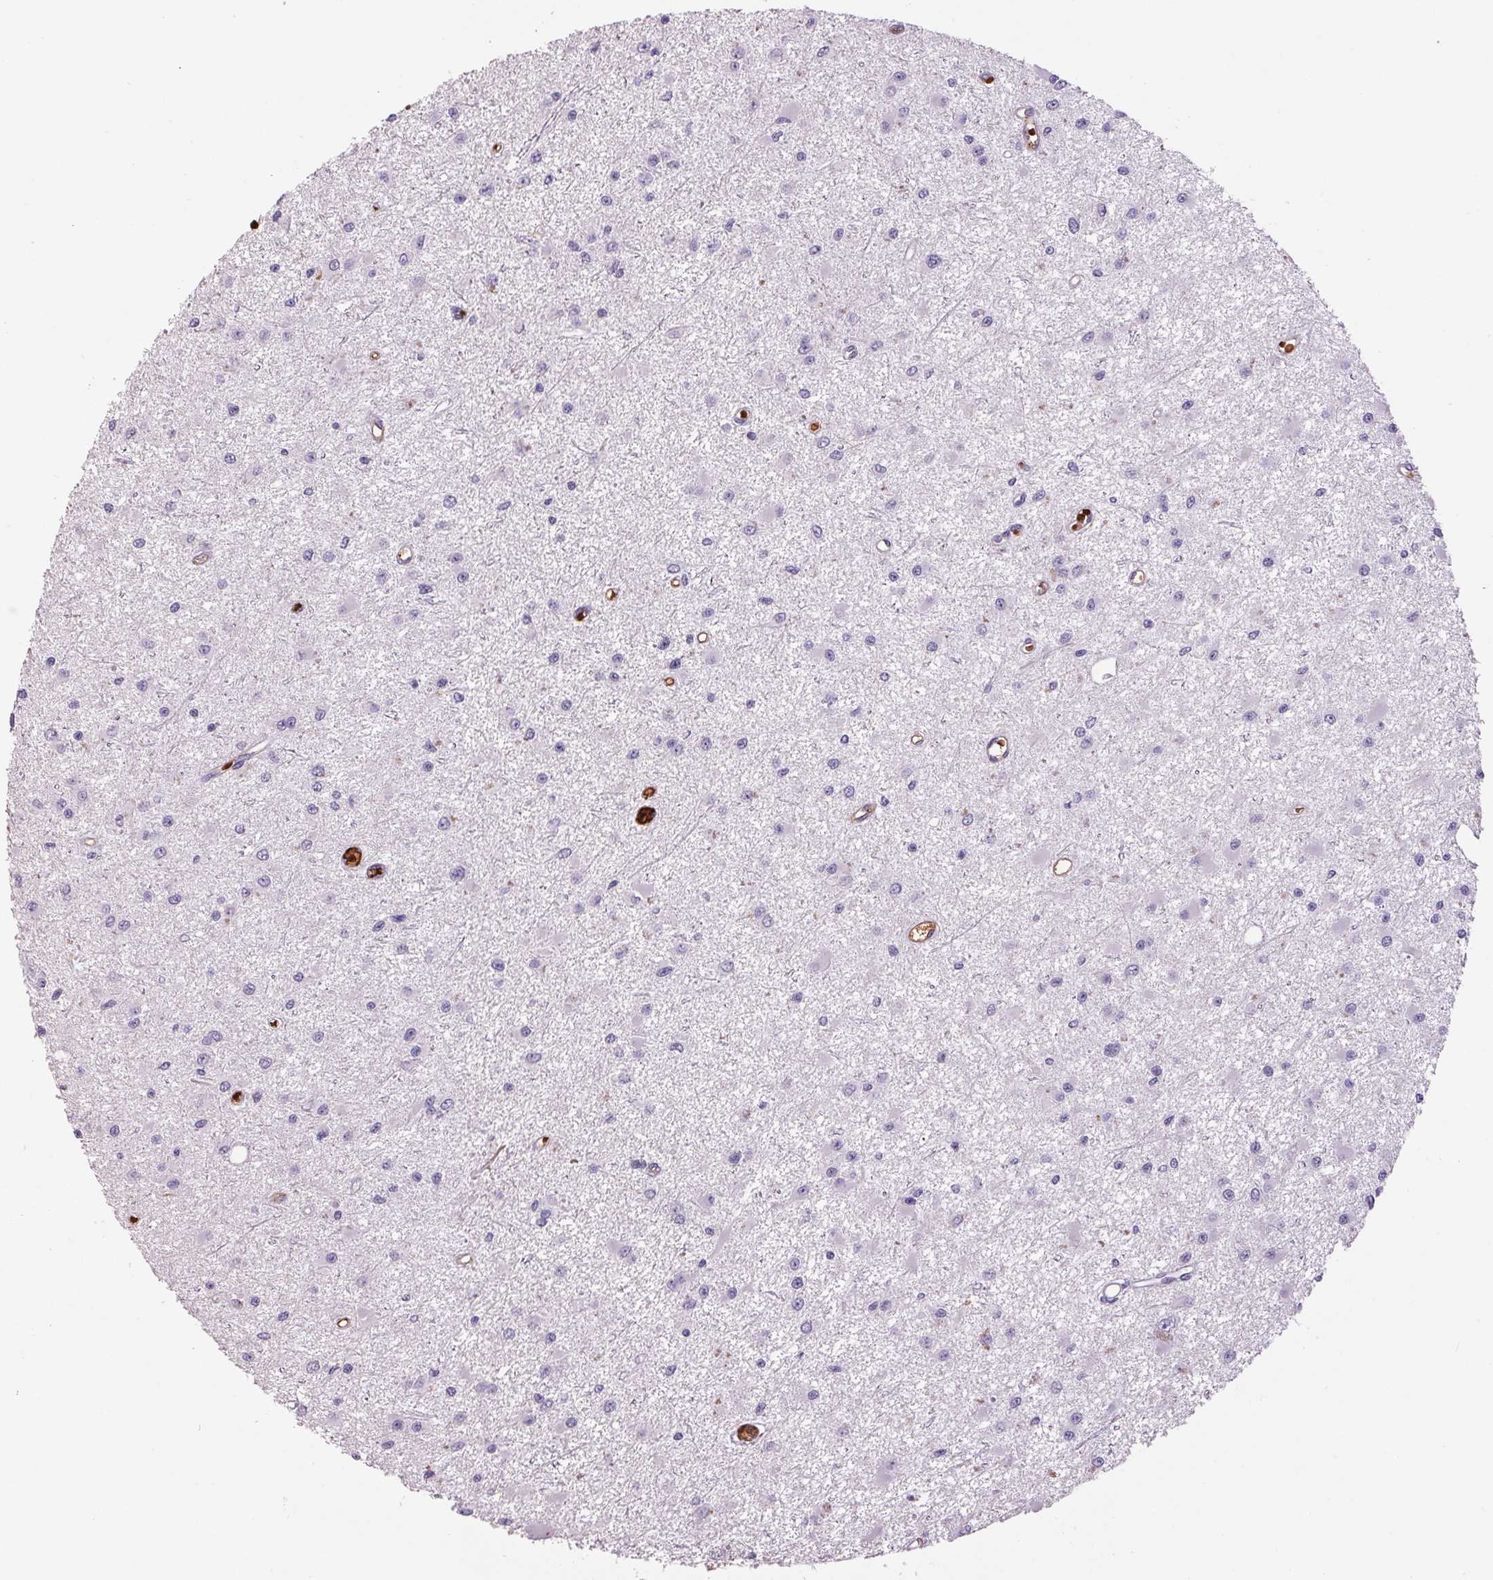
{"staining": {"intensity": "negative", "quantity": "none", "location": "none"}, "tissue": "glioma", "cell_type": "Tumor cells", "image_type": "cancer", "snomed": [{"axis": "morphology", "description": "Glioma, malignant, High grade"}, {"axis": "topography", "description": "Brain"}], "caption": "Immunohistochemistry histopathology image of neoplastic tissue: glioma stained with DAB exhibits no significant protein staining in tumor cells.", "gene": "HBQ1", "patient": {"sex": "male", "age": 54}}